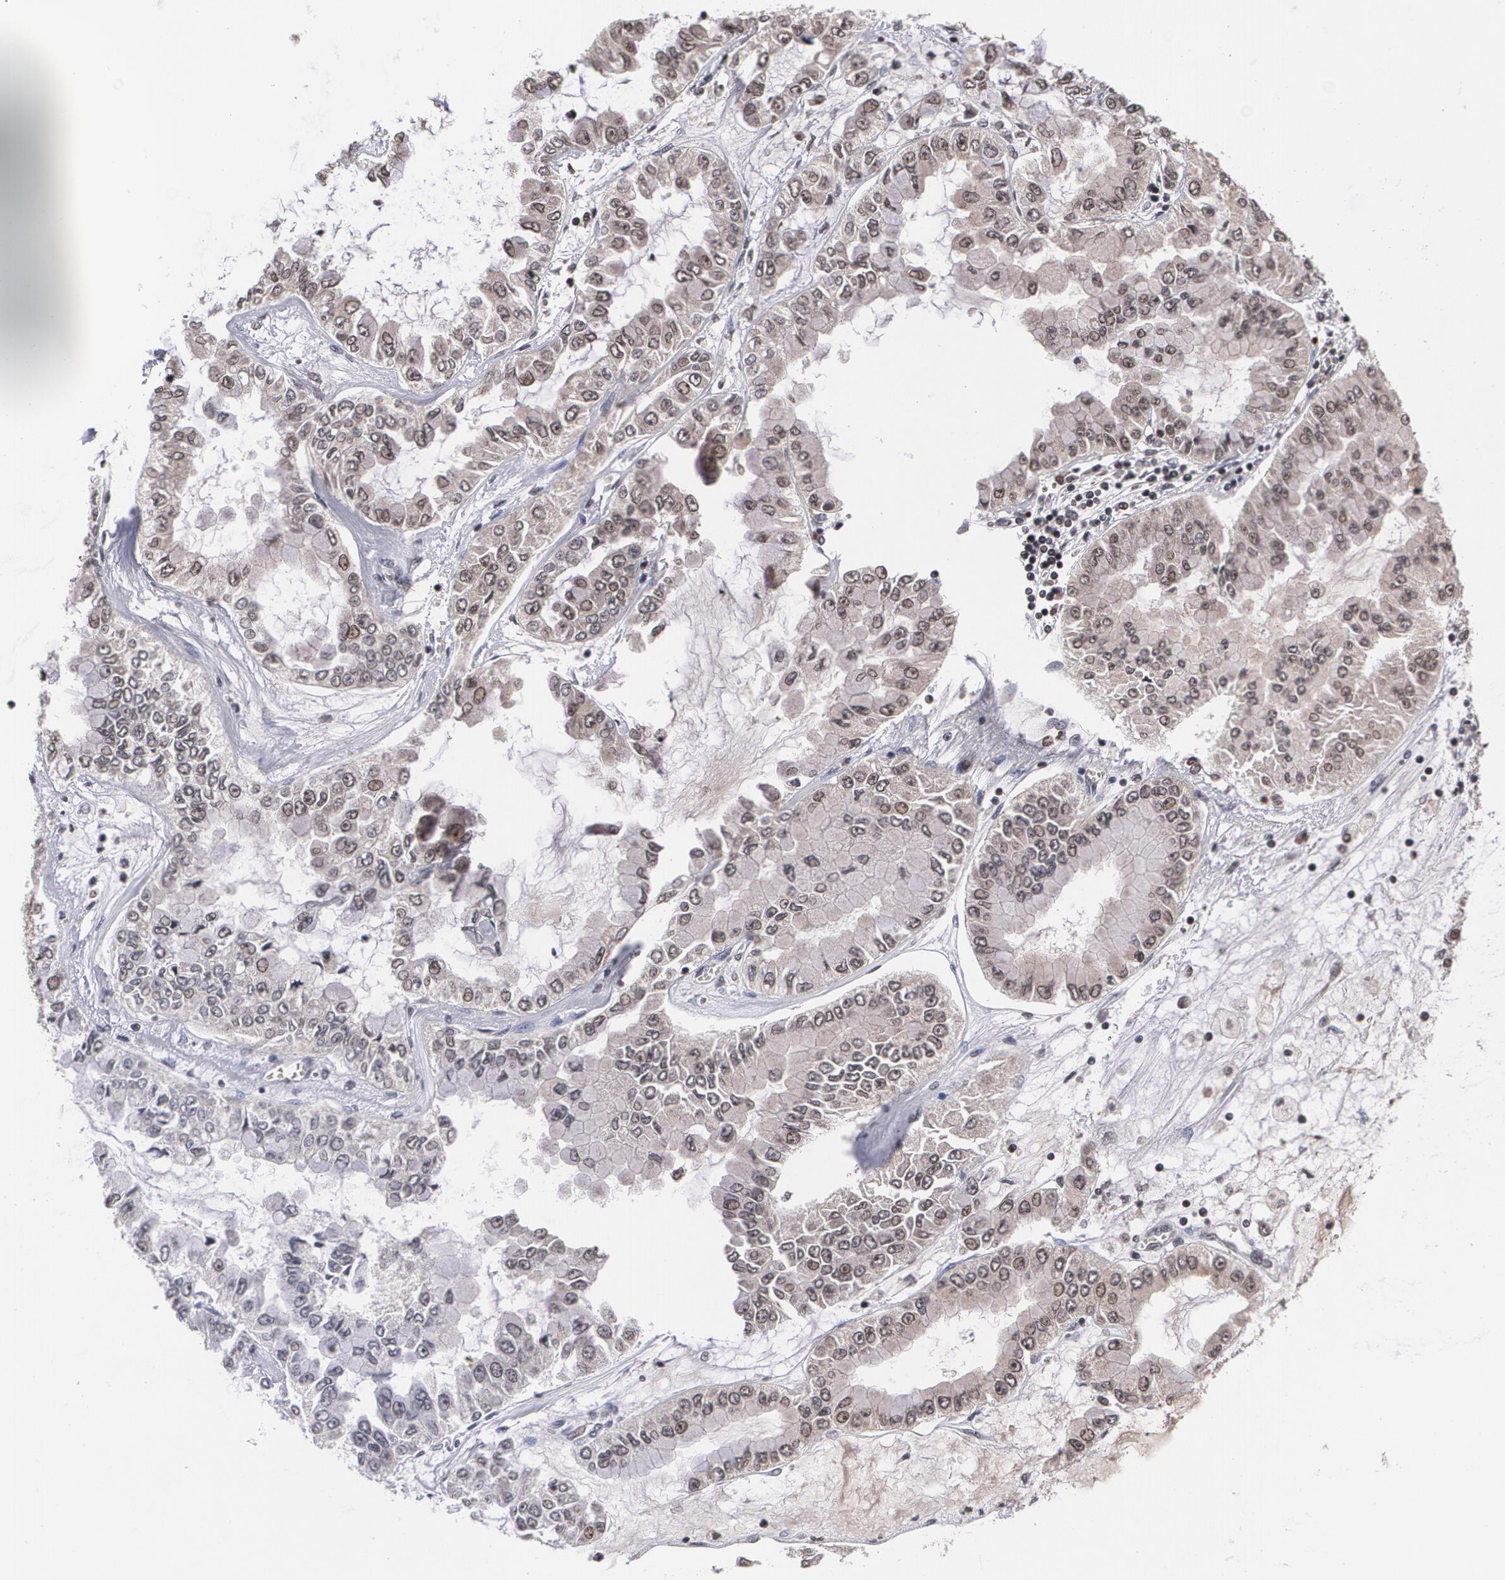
{"staining": {"intensity": "weak", "quantity": "25%-75%", "location": "cytoplasmic/membranous,nuclear"}, "tissue": "liver cancer", "cell_type": "Tumor cells", "image_type": "cancer", "snomed": [{"axis": "morphology", "description": "Cholangiocarcinoma"}, {"axis": "topography", "description": "Liver"}], "caption": "There is low levels of weak cytoplasmic/membranous and nuclear staining in tumor cells of liver cholangiocarcinoma, as demonstrated by immunohistochemical staining (brown color).", "gene": "MVP", "patient": {"sex": "female", "age": 79}}